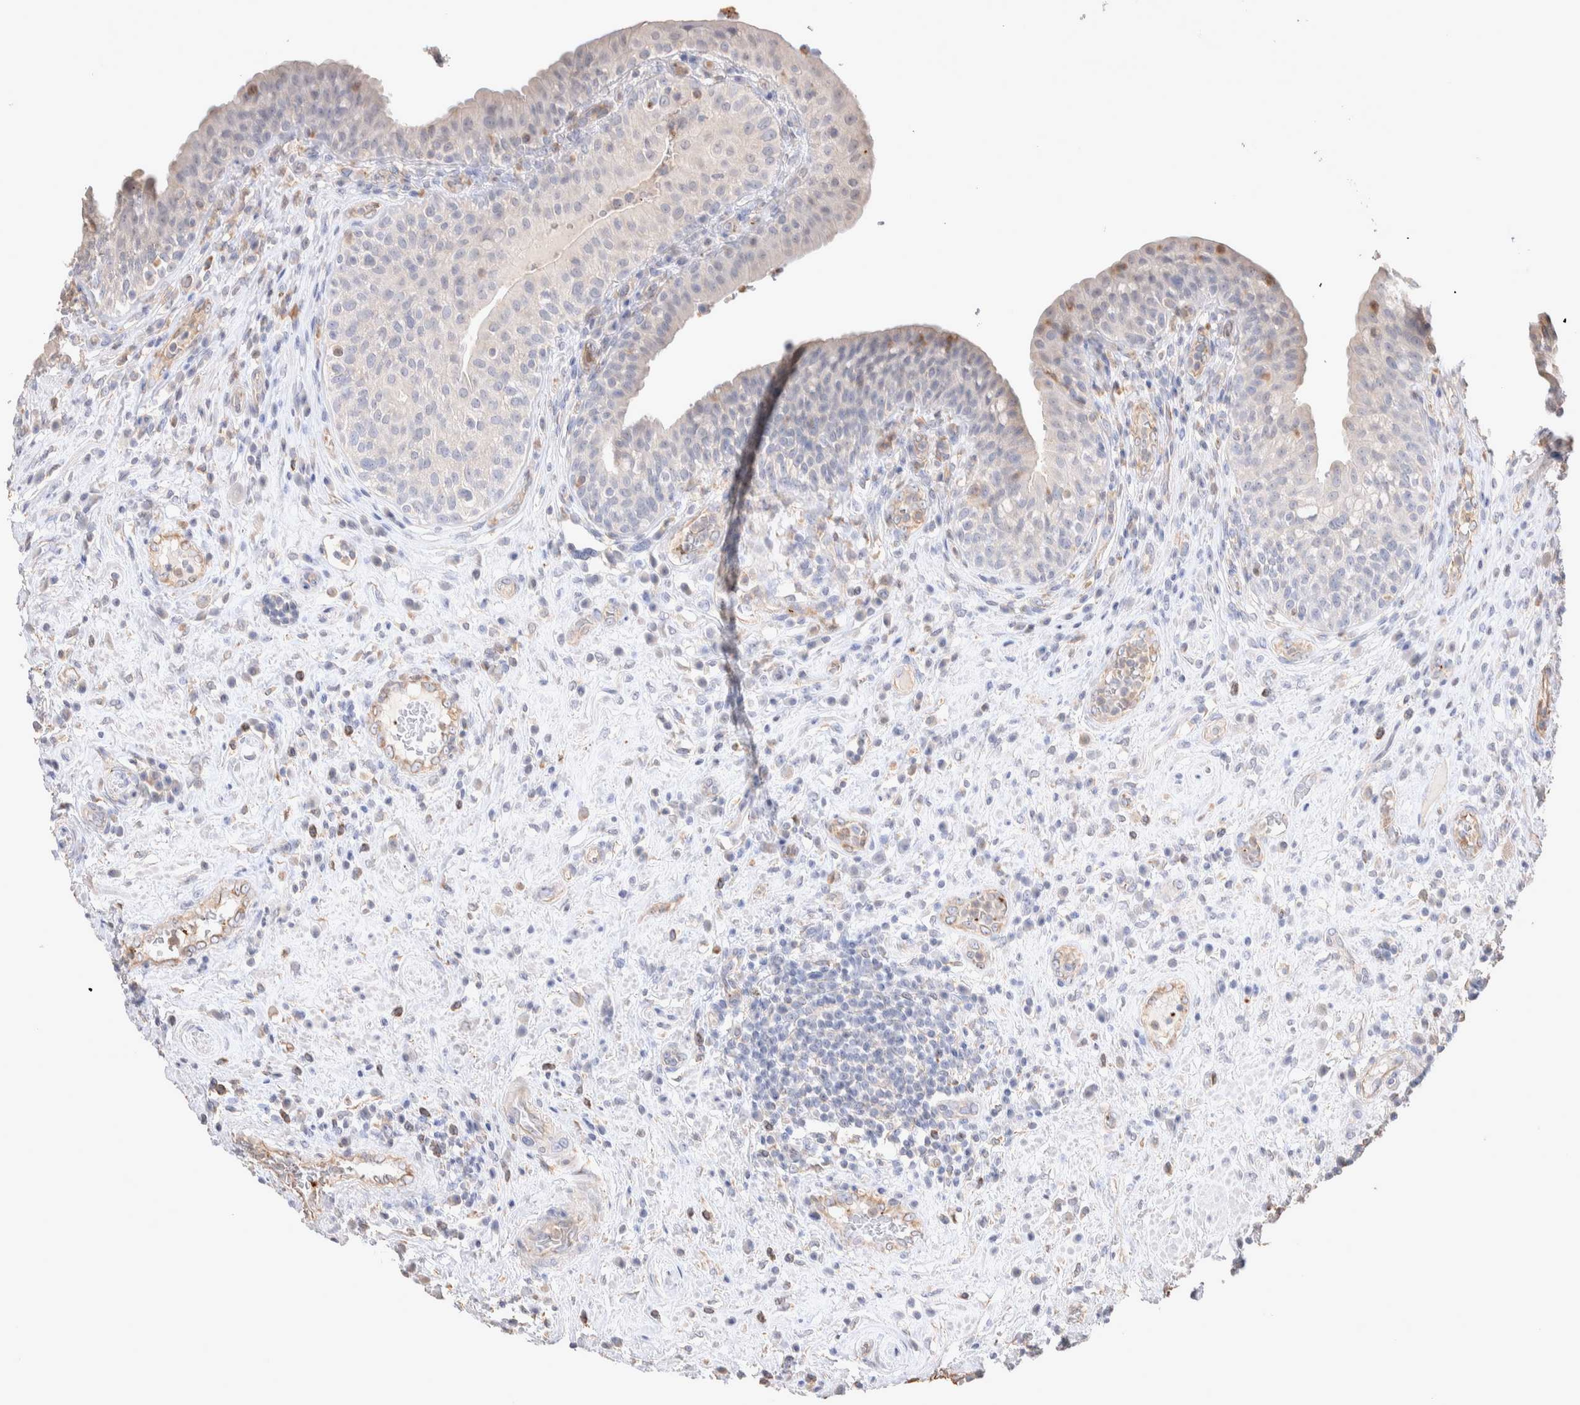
{"staining": {"intensity": "negative", "quantity": "none", "location": "none"}, "tissue": "urinary bladder", "cell_type": "Urothelial cells", "image_type": "normal", "snomed": [{"axis": "morphology", "description": "Normal tissue, NOS"}, {"axis": "topography", "description": "Urinary bladder"}], "caption": "A photomicrograph of urinary bladder stained for a protein demonstrates no brown staining in urothelial cells. (Immunohistochemistry, brightfield microscopy, high magnification).", "gene": "FFAR2", "patient": {"sex": "female", "age": 62}}